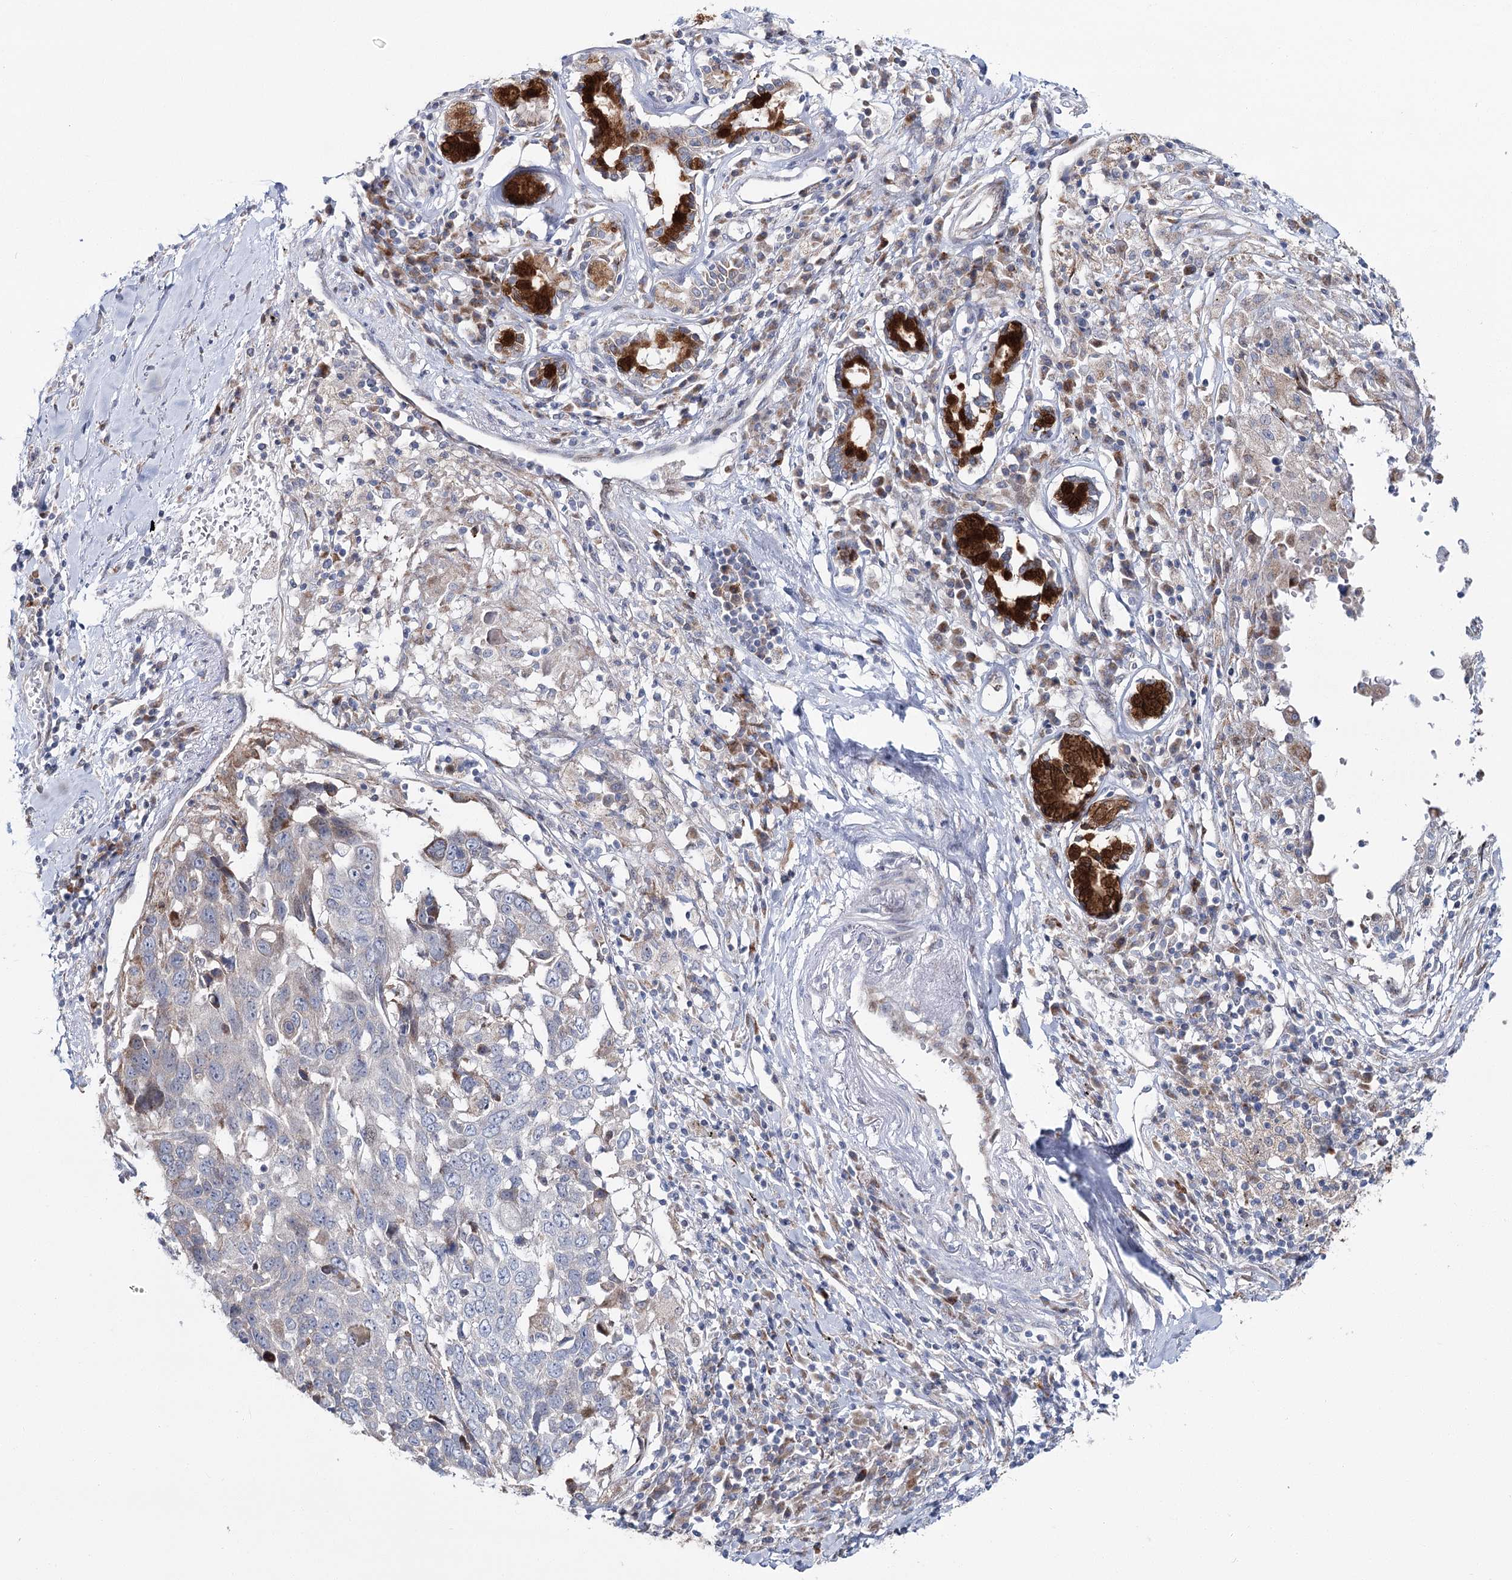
{"staining": {"intensity": "weak", "quantity": "<25%", "location": "cytoplasmic/membranous"}, "tissue": "lung cancer", "cell_type": "Tumor cells", "image_type": "cancer", "snomed": [{"axis": "morphology", "description": "Squamous cell carcinoma, NOS"}, {"axis": "topography", "description": "Lung"}], "caption": "This is a image of immunohistochemistry staining of lung squamous cell carcinoma, which shows no staining in tumor cells. (Brightfield microscopy of DAB (3,3'-diaminobenzidine) immunohistochemistry at high magnification).", "gene": "CPLANE1", "patient": {"sex": "male", "age": 66}}